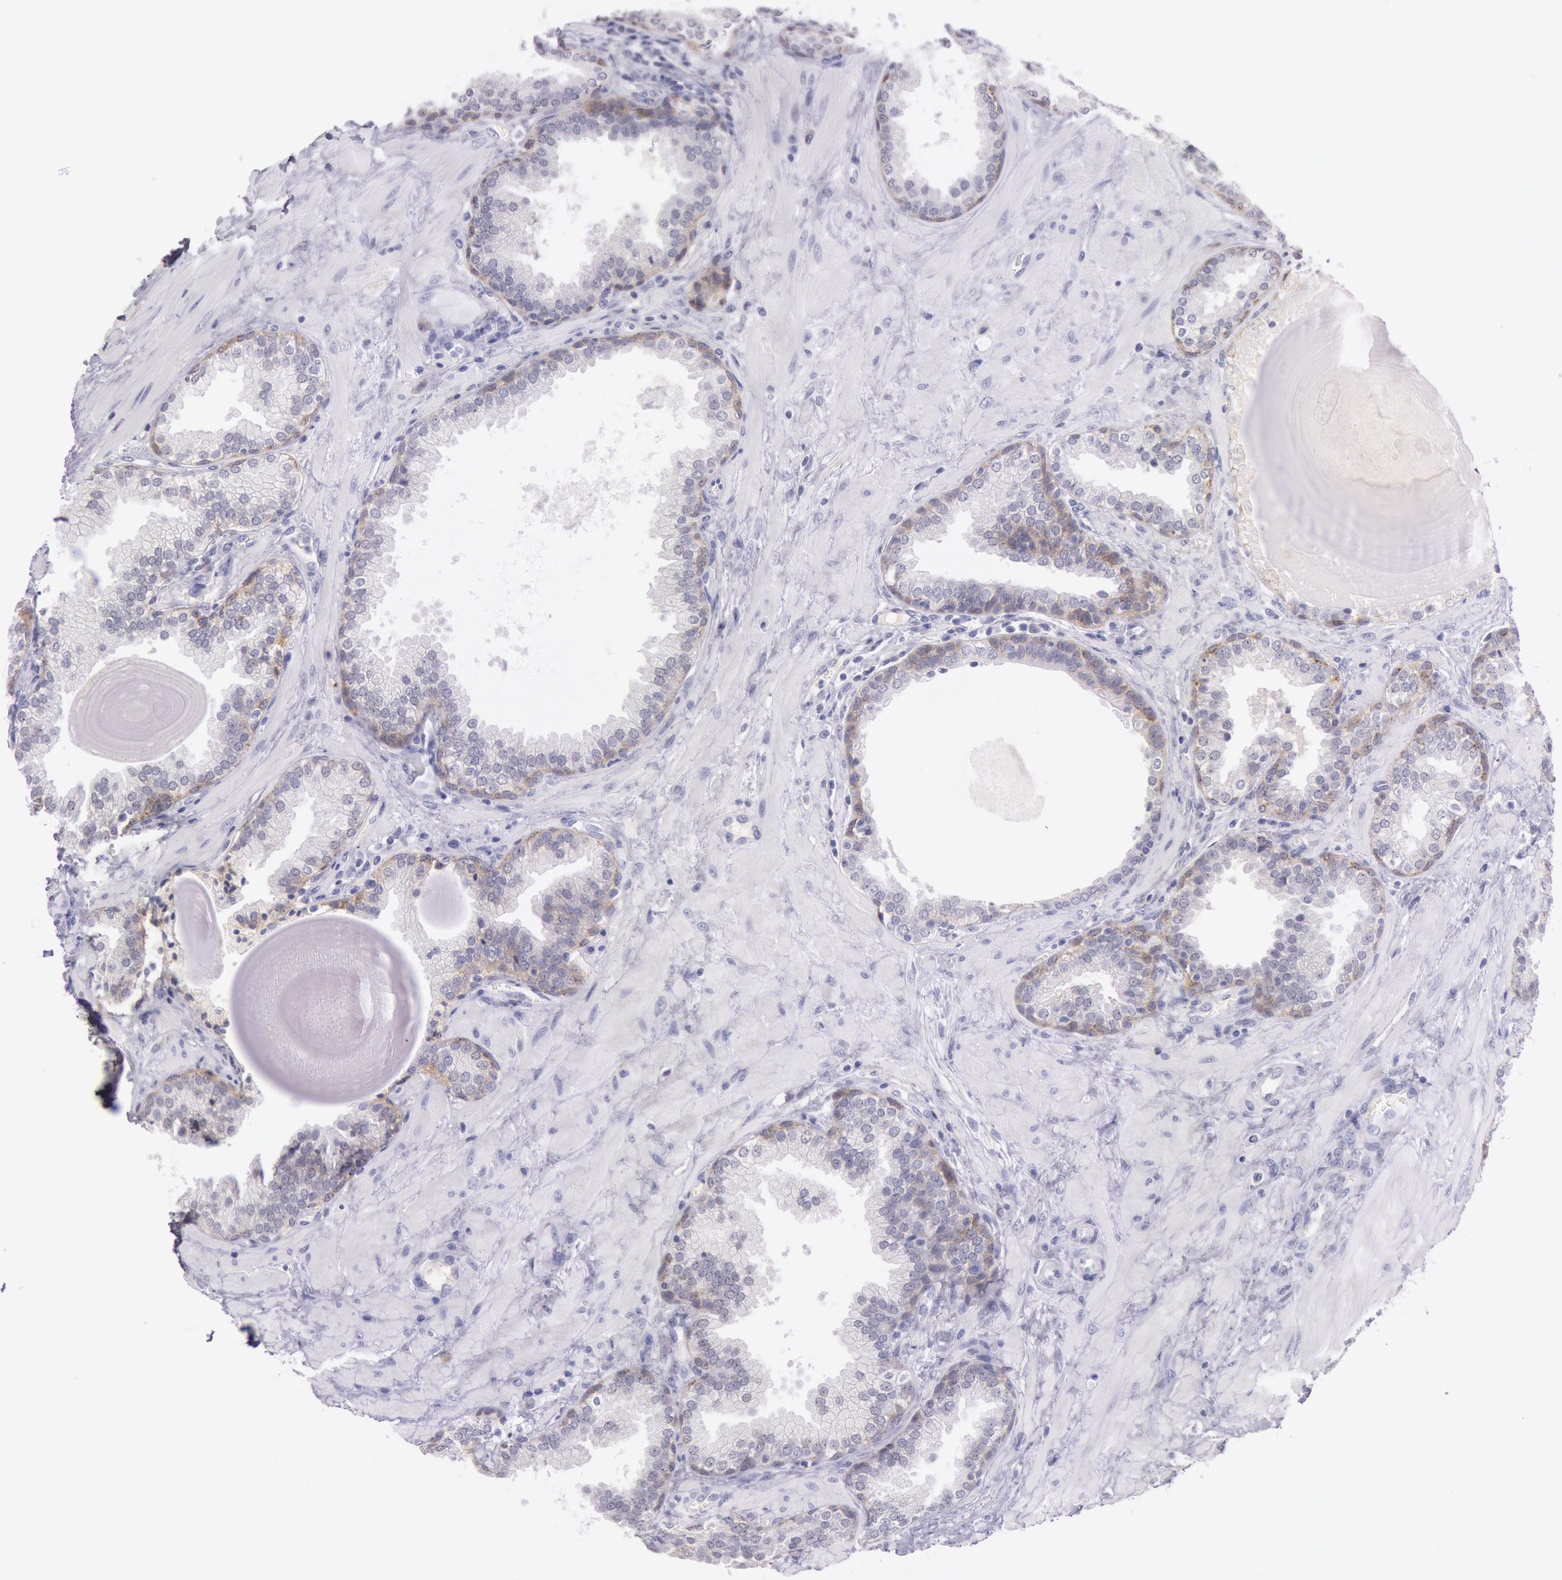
{"staining": {"intensity": "weak", "quantity": "<25%", "location": "cytoplasmic/membranous"}, "tissue": "prostate", "cell_type": "Glandular cells", "image_type": "normal", "snomed": [{"axis": "morphology", "description": "Normal tissue, NOS"}, {"axis": "topography", "description": "Prostate"}], "caption": "High magnification brightfield microscopy of normal prostate stained with DAB (brown) and counterstained with hematoxylin (blue): glandular cells show no significant expression. (Stains: DAB (3,3'-diaminobenzidine) immunohistochemistry (IHC) with hematoxylin counter stain, Microscopy: brightfield microscopy at high magnification).", "gene": "EGFR", "patient": {"sex": "male", "age": 51}}